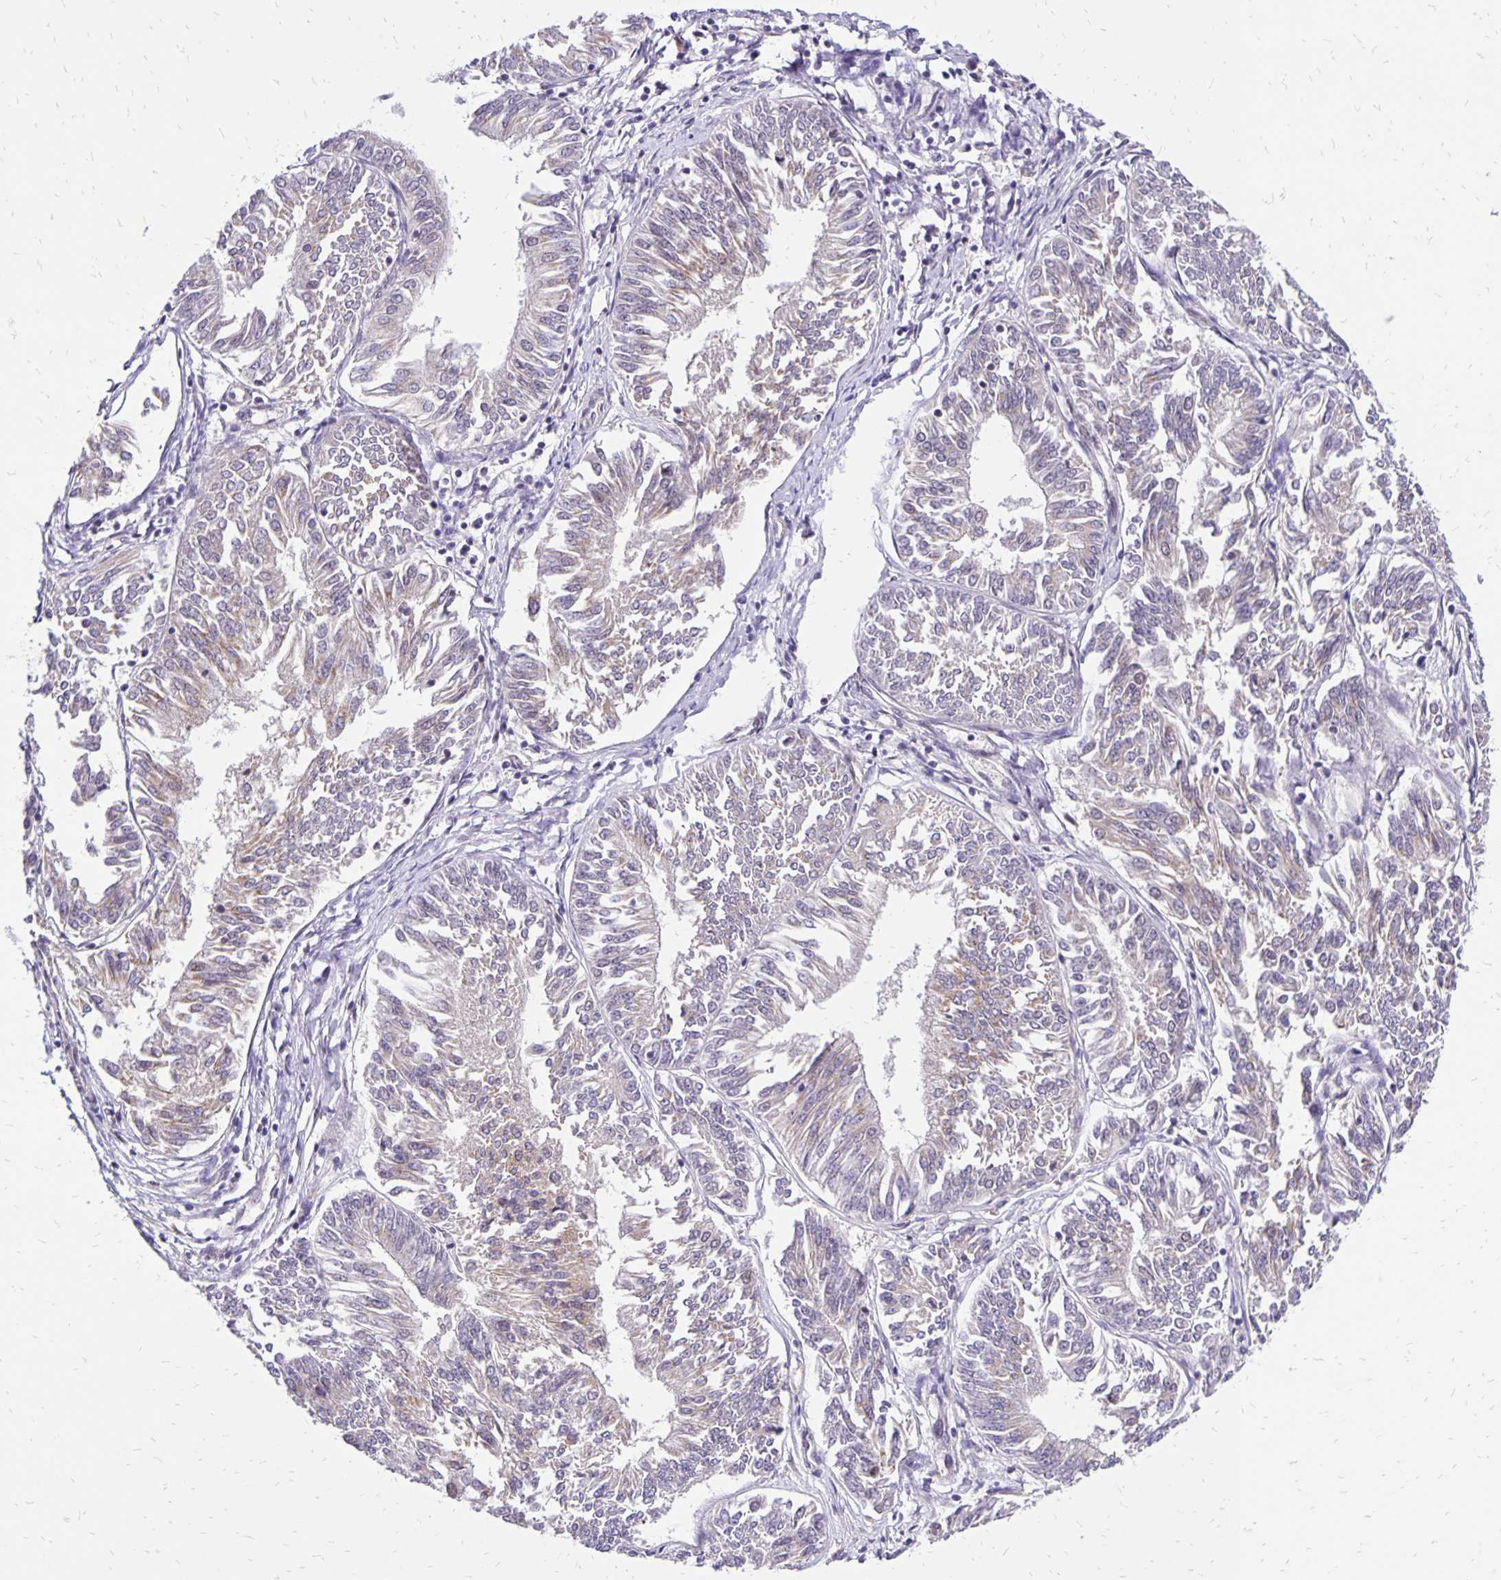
{"staining": {"intensity": "weak", "quantity": "25%-75%", "location": "cytoplasmic/membranous"}, "tissue": "endometrial cancer", "cell_type": "Tumor cells", "image_type": "cancer", "snomed": [{"axis": "morphology", "description": "Adenocarcinoma, NOS"}, {"axis": "topography", "description": "Endometrium"}], "caption": "Human adenocarcinoma (endometrial) stained with a brown dye shows weak cytoplasmic/membranous positive expression in about 25%-75% of tumor cells.", "gene": "GOLGA5", "patient": {"sex": "female", "age": 58}}